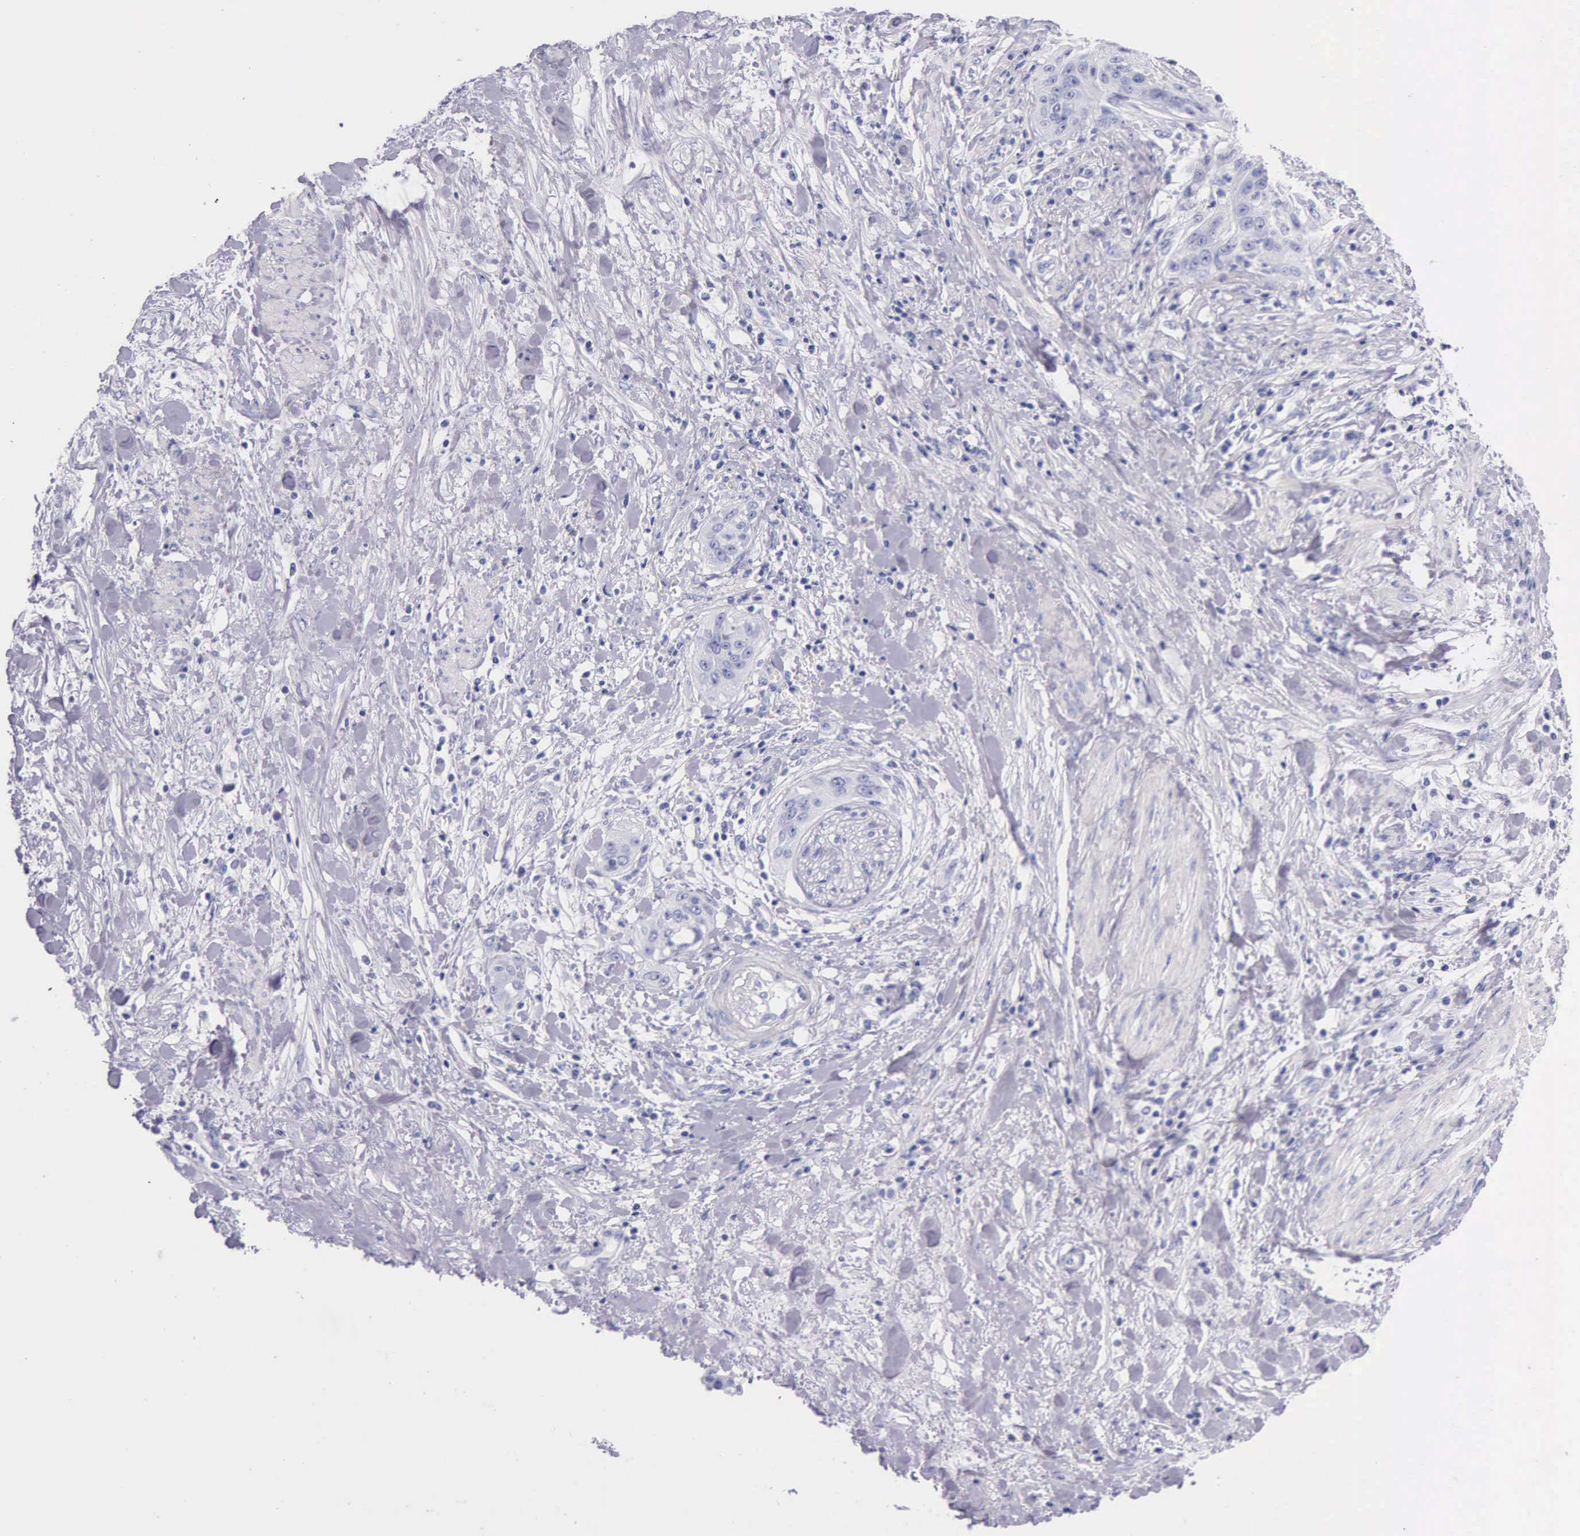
{"staining": {"intensity": "negative", "quantity": "none", "location": "none"}, "tissue": "cervical cancer", "cell_type": "Tumor cells", "image_type": "cancer", "snomed": [{"axis": "morphology", "description": "Squamous cell carcinoma, NOS"}, {"axis": "topography", "description": "Cervix"}], "caption": "A histopathology image of cervical squamous cell carcinoma stained for a protein shows no brown staining in tumor cells. The staining is performed using DAB brown chromogen with nuclei counter-stained in using hematoxylin.", "gene": "KLK3", "patient": {"sex": "female", "age": 41}}